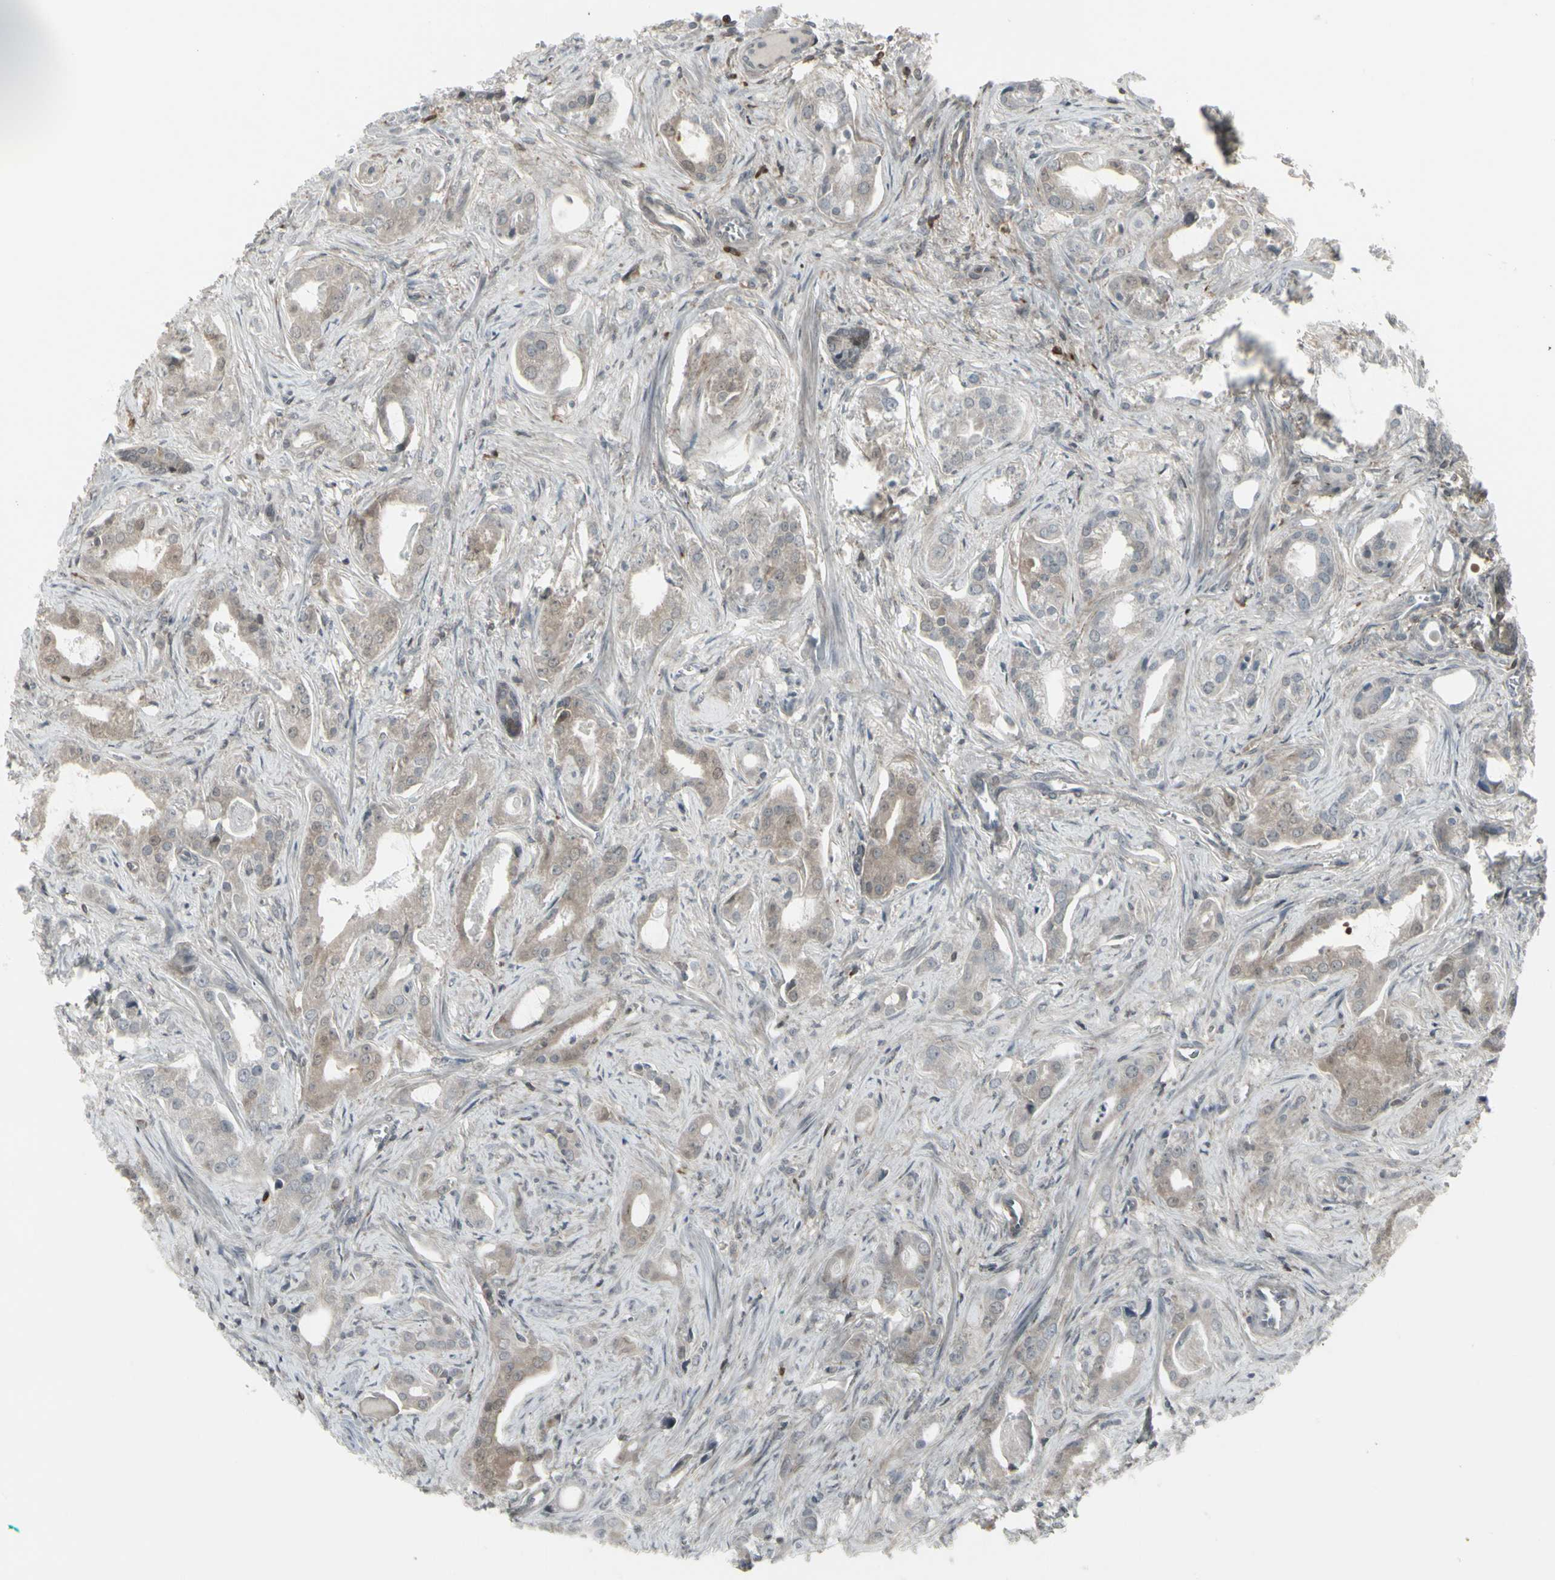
{"staining": {"intensity": "weak", "quantity": ">75%", "location": "cytoplasmic/membranous"}, "tissue": "prostate cancer", "cell_type": "Tumor cells", "image_type": "cancer", "snomed": [{"axis": "morphology", "description": "Adenocarcinoma, Low grade"}, {"axis": "topography", "description": "Prostate"}], "caption": "A photomicrograph of adenocarcinoma (low-grade) (prostate) stained for a protein reveals weak cytoplasmic/membranous brown staining in tumor cells.", "gene": "IGFBP6", "patient": {"sex": "male", "age": 59}}